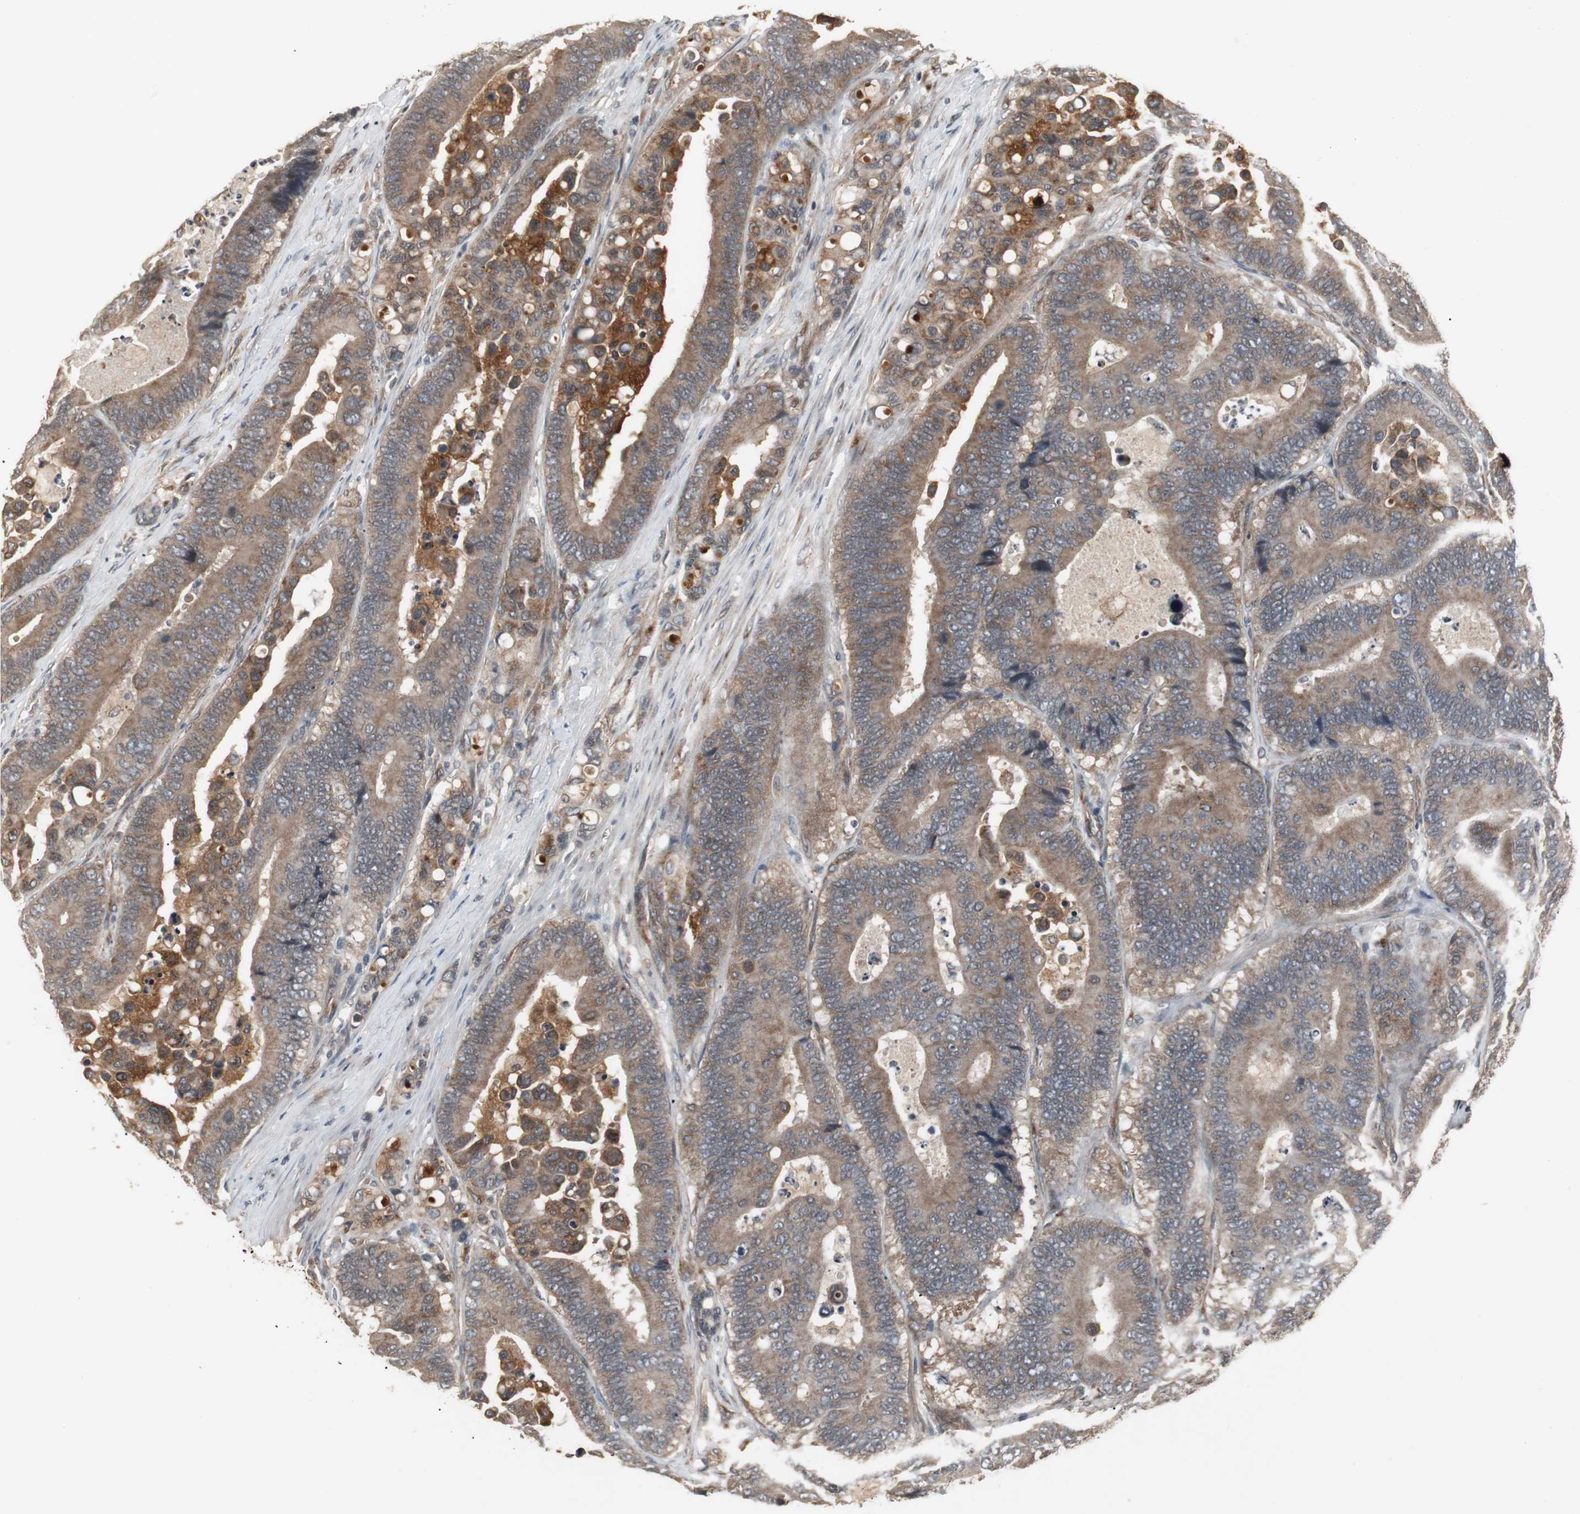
{"staining": {"intensity": "moderate", "quantity": ">75%", "location": "cytoplasmic/membranous"}, "tissue": "colorectal cancer", "cell_type": "Tumor cells", "image_type": "cancer", "snomed": [{"axis": "morphology", "description": "Normal tissue, NOS"}, {"axis": "morphology", "description": "Adenocarcinoma, NOS"}, {"axis": "topography", "description": "Colon"}], "caption": "Immunohistochemistry (IHC) image of neoplastic tissue: colorectal adenocarcinoma stained using immunohistochemistry (IHC) exhibits medium levels of moderate protein expression localized specifically in the cytoplasmic/membranous of tumor cells, appearing as a cytoplasmic/membranous brown color.", "gene": "ATP2B2", "patient": {"sex": "male", "age": 82}}